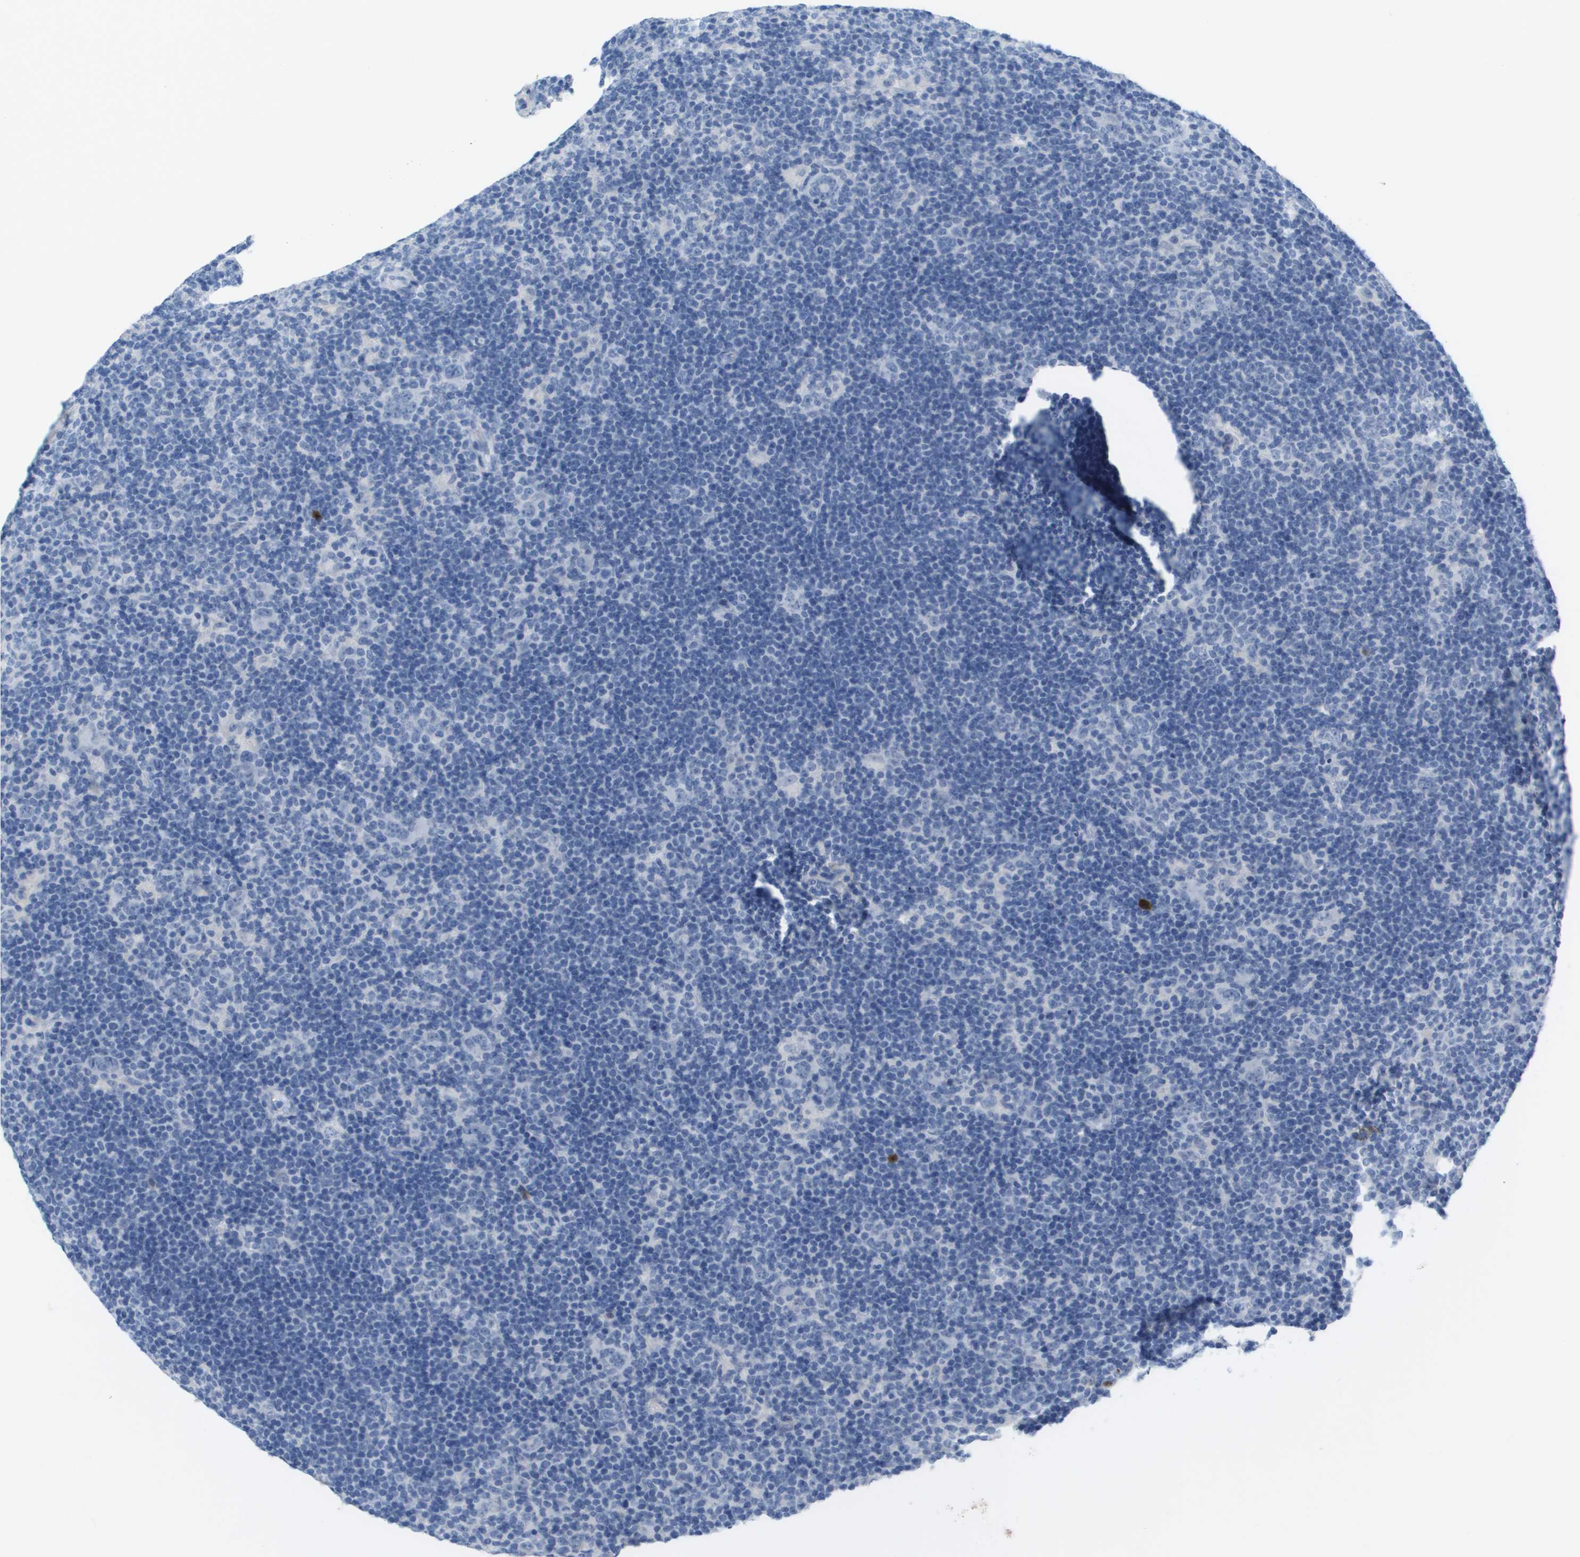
{"staining": {"intensity": "negative", "quantity": "none", "location": "none"}, "tissue": "lymphoma", "cell_type": "Tumor cells", "image_type": "cancer", "snomed": [{"axis": "morphology", "description": "Hodgkin's disease, NOS"}, {"axis": "topography", "description": "Lymph node"}], "caption": "An image of lymphoma stained for a protein shows no brown staining in tumor cells.", "gene": "GPR18", "patient": {"sex": "female", "age": 57}}